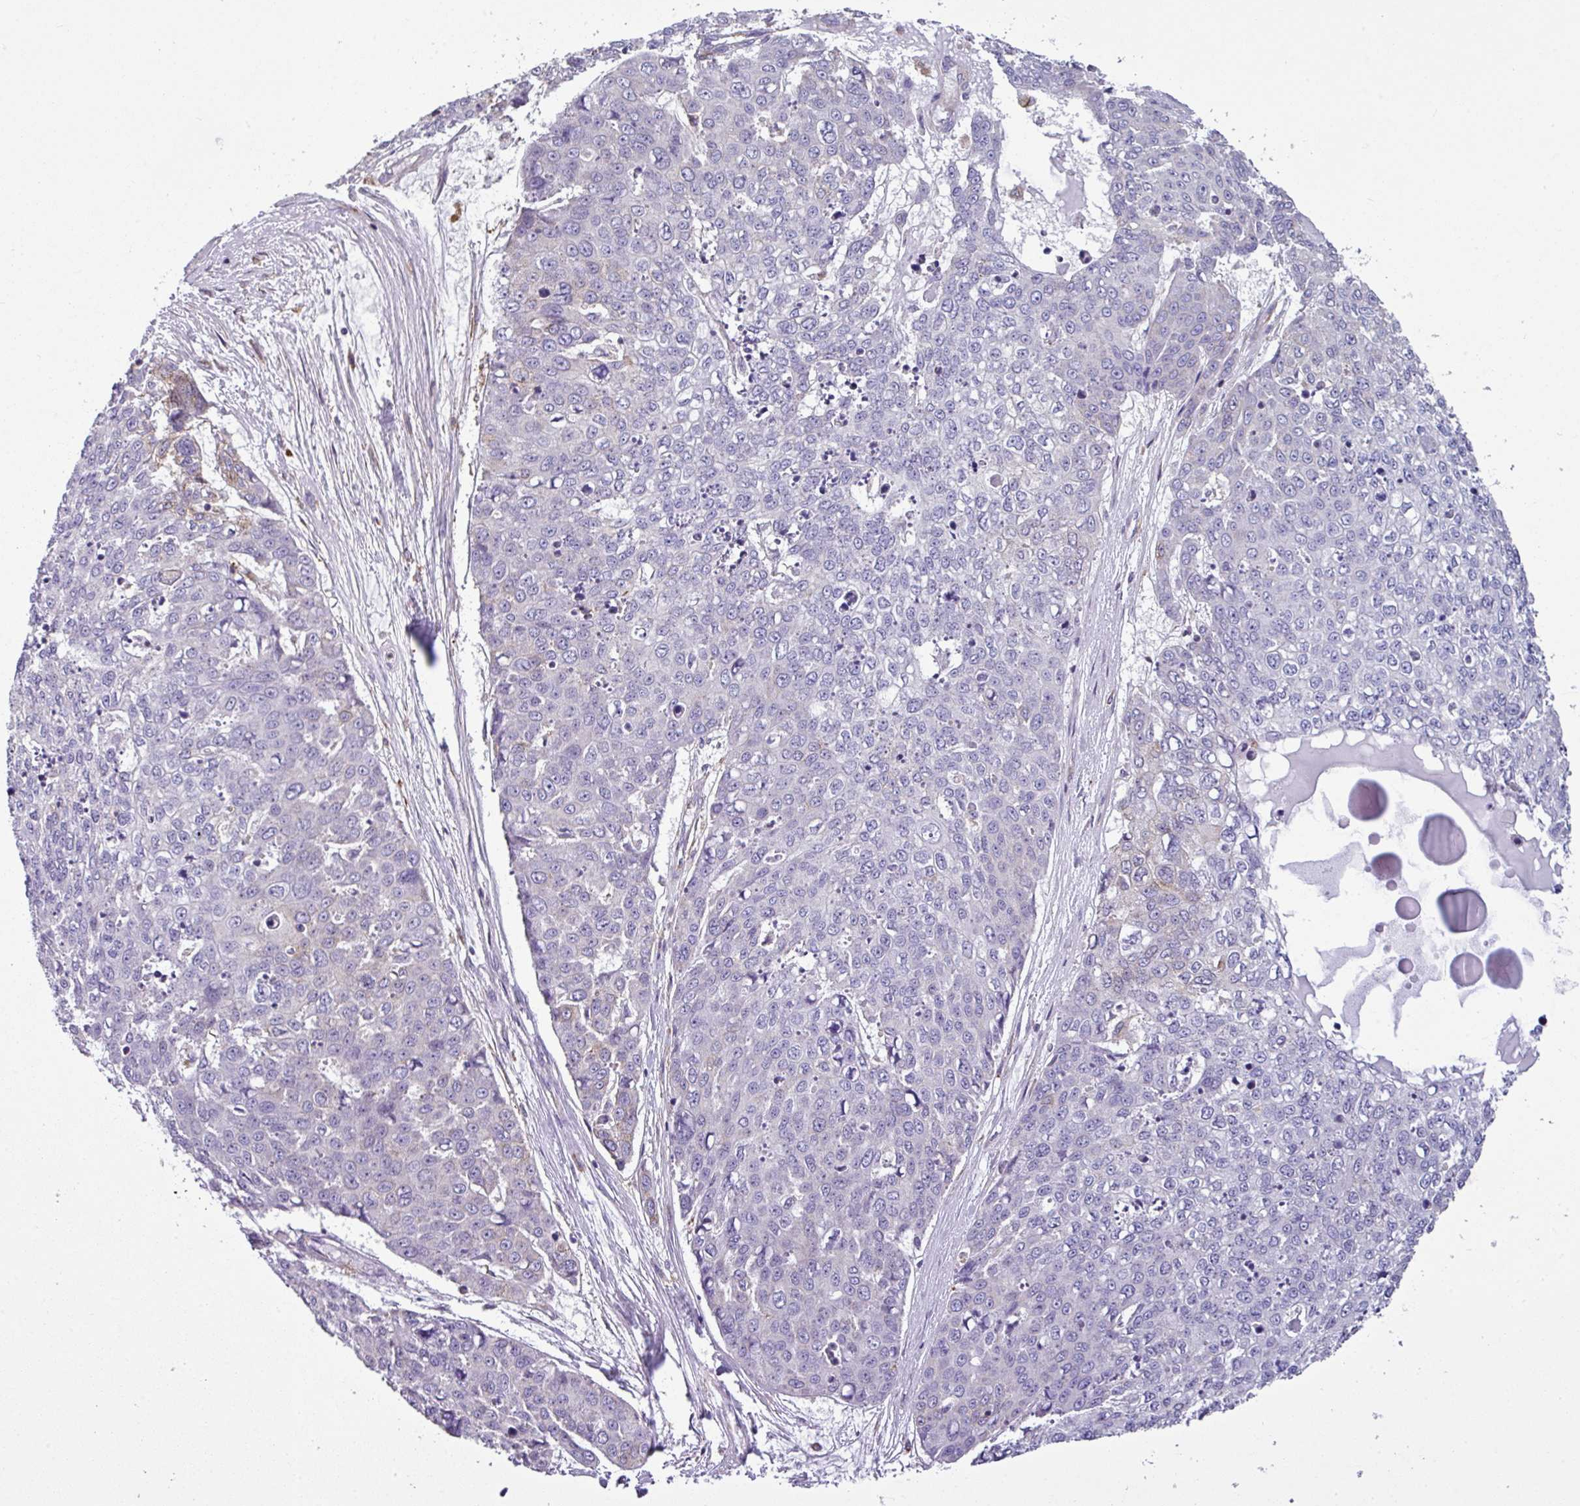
{"staining": {"intensity": "moderate", "quantity": "25%-75%", "location": "cytoplasmic/membranous"}, "tissue": "skin cancer", "cell_type": "Tumor cells", "image_type": "cancer", "snomed": [{"axis": "morphology", "description": "Squamous cell carcinoma, NOS"}, {"axis": "topography", "description": "Skin"}], "caption": "Tumor cells demonstrate medium levels of moderate cytoplasmic/membranous positivity in approximately 25%-75% of cells in human squamous cell carcinoma (skin).", "gene": "XNDC1N", "patient": {"sex": "female", "age": 44}}